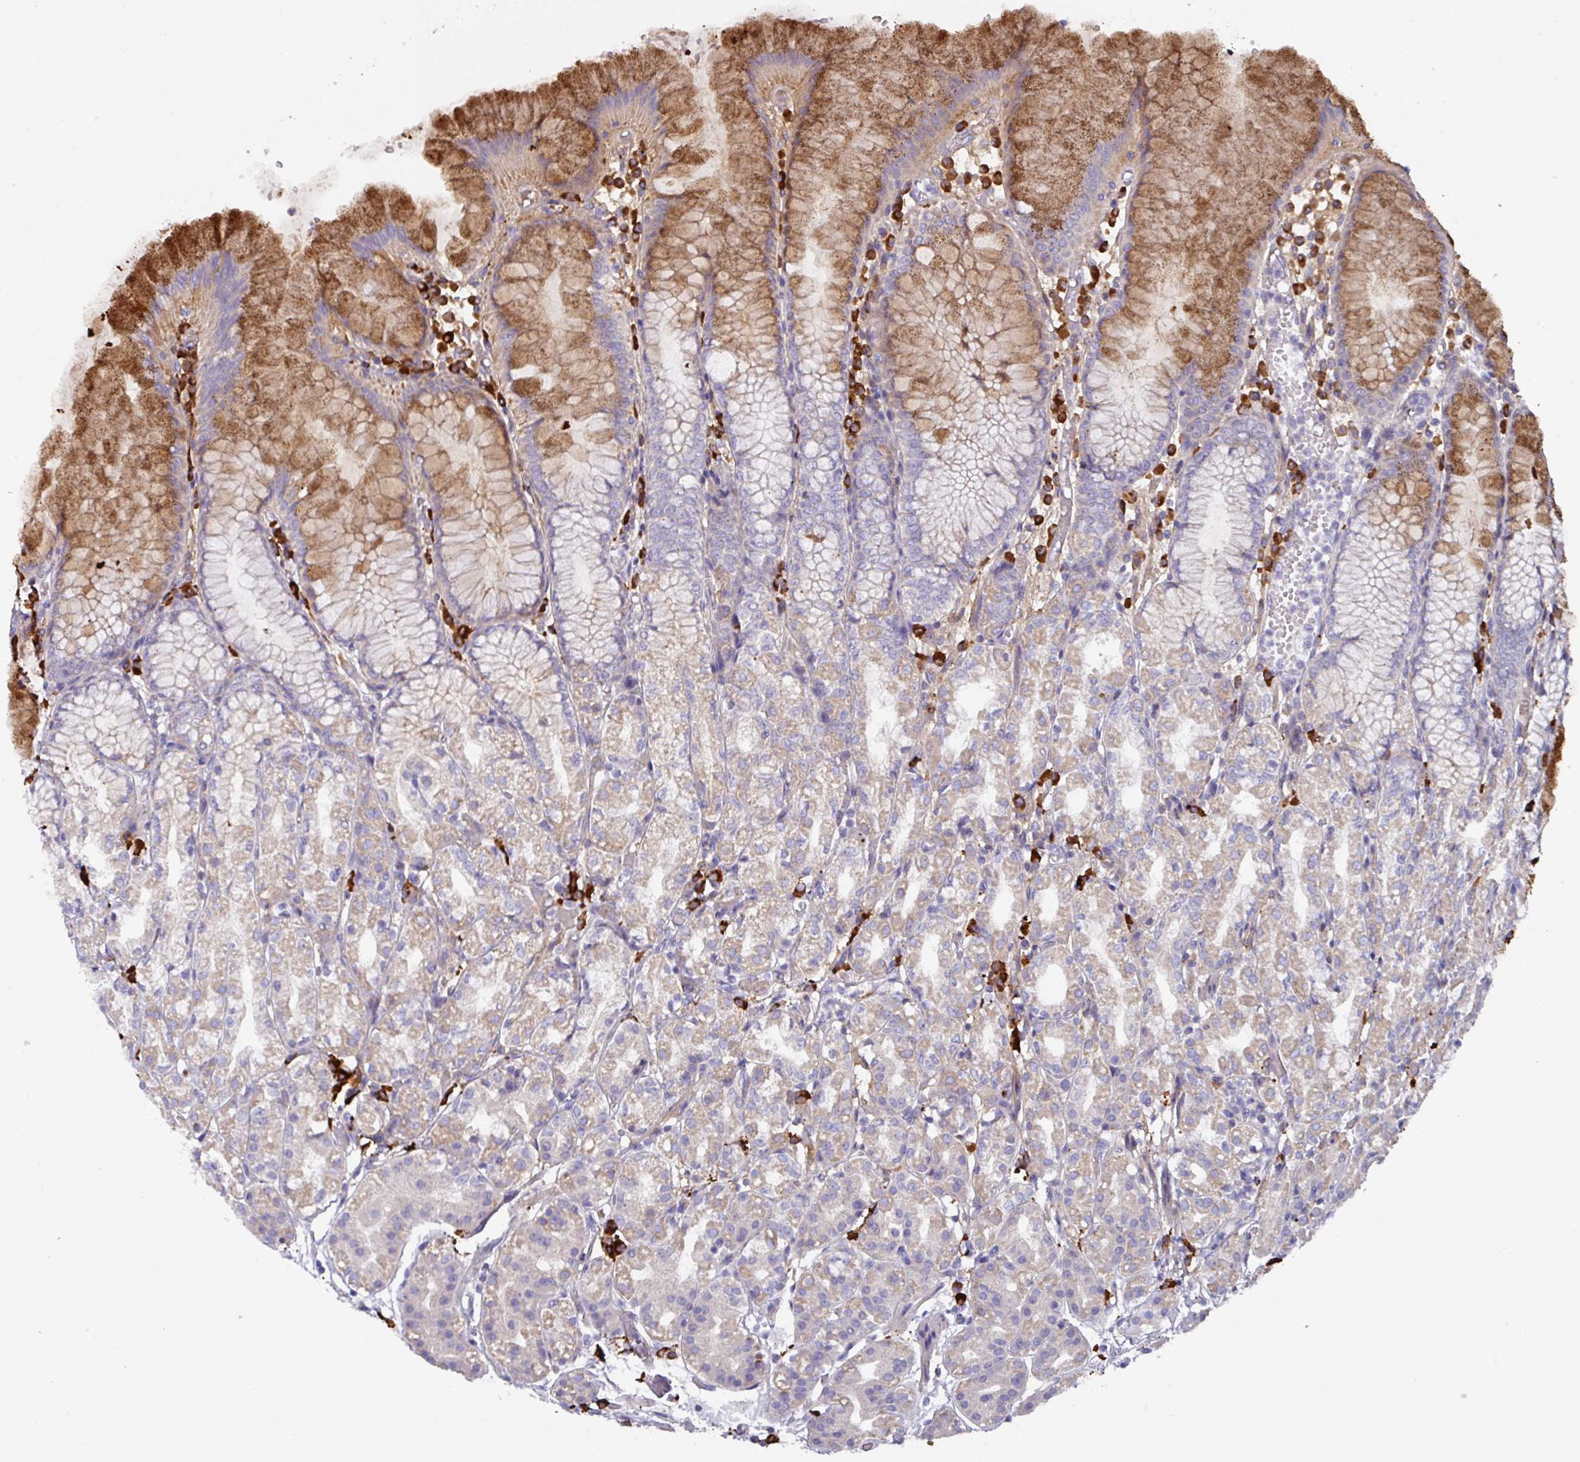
{"staining": {"intensity": "moderate", "quantity": "25%-75%", "location": "cytoplasmic/membranous"}, "tissue": "stomach", "cell_type": "Glandular cells", "image_type": "normal", "snomed": [{"axis": "morphology", "description": "Normal tissue, NOS"}, {"axis": "topography", "description": "Stomach"}], "caption": "Protein staining of unremarkable stomach demonstrates moderate cytoplasmic/membranous staining in approximately 25%-75% of glandular cells.", "gene": "IL4R", "patient": {"sex": "female", "age": 57}}